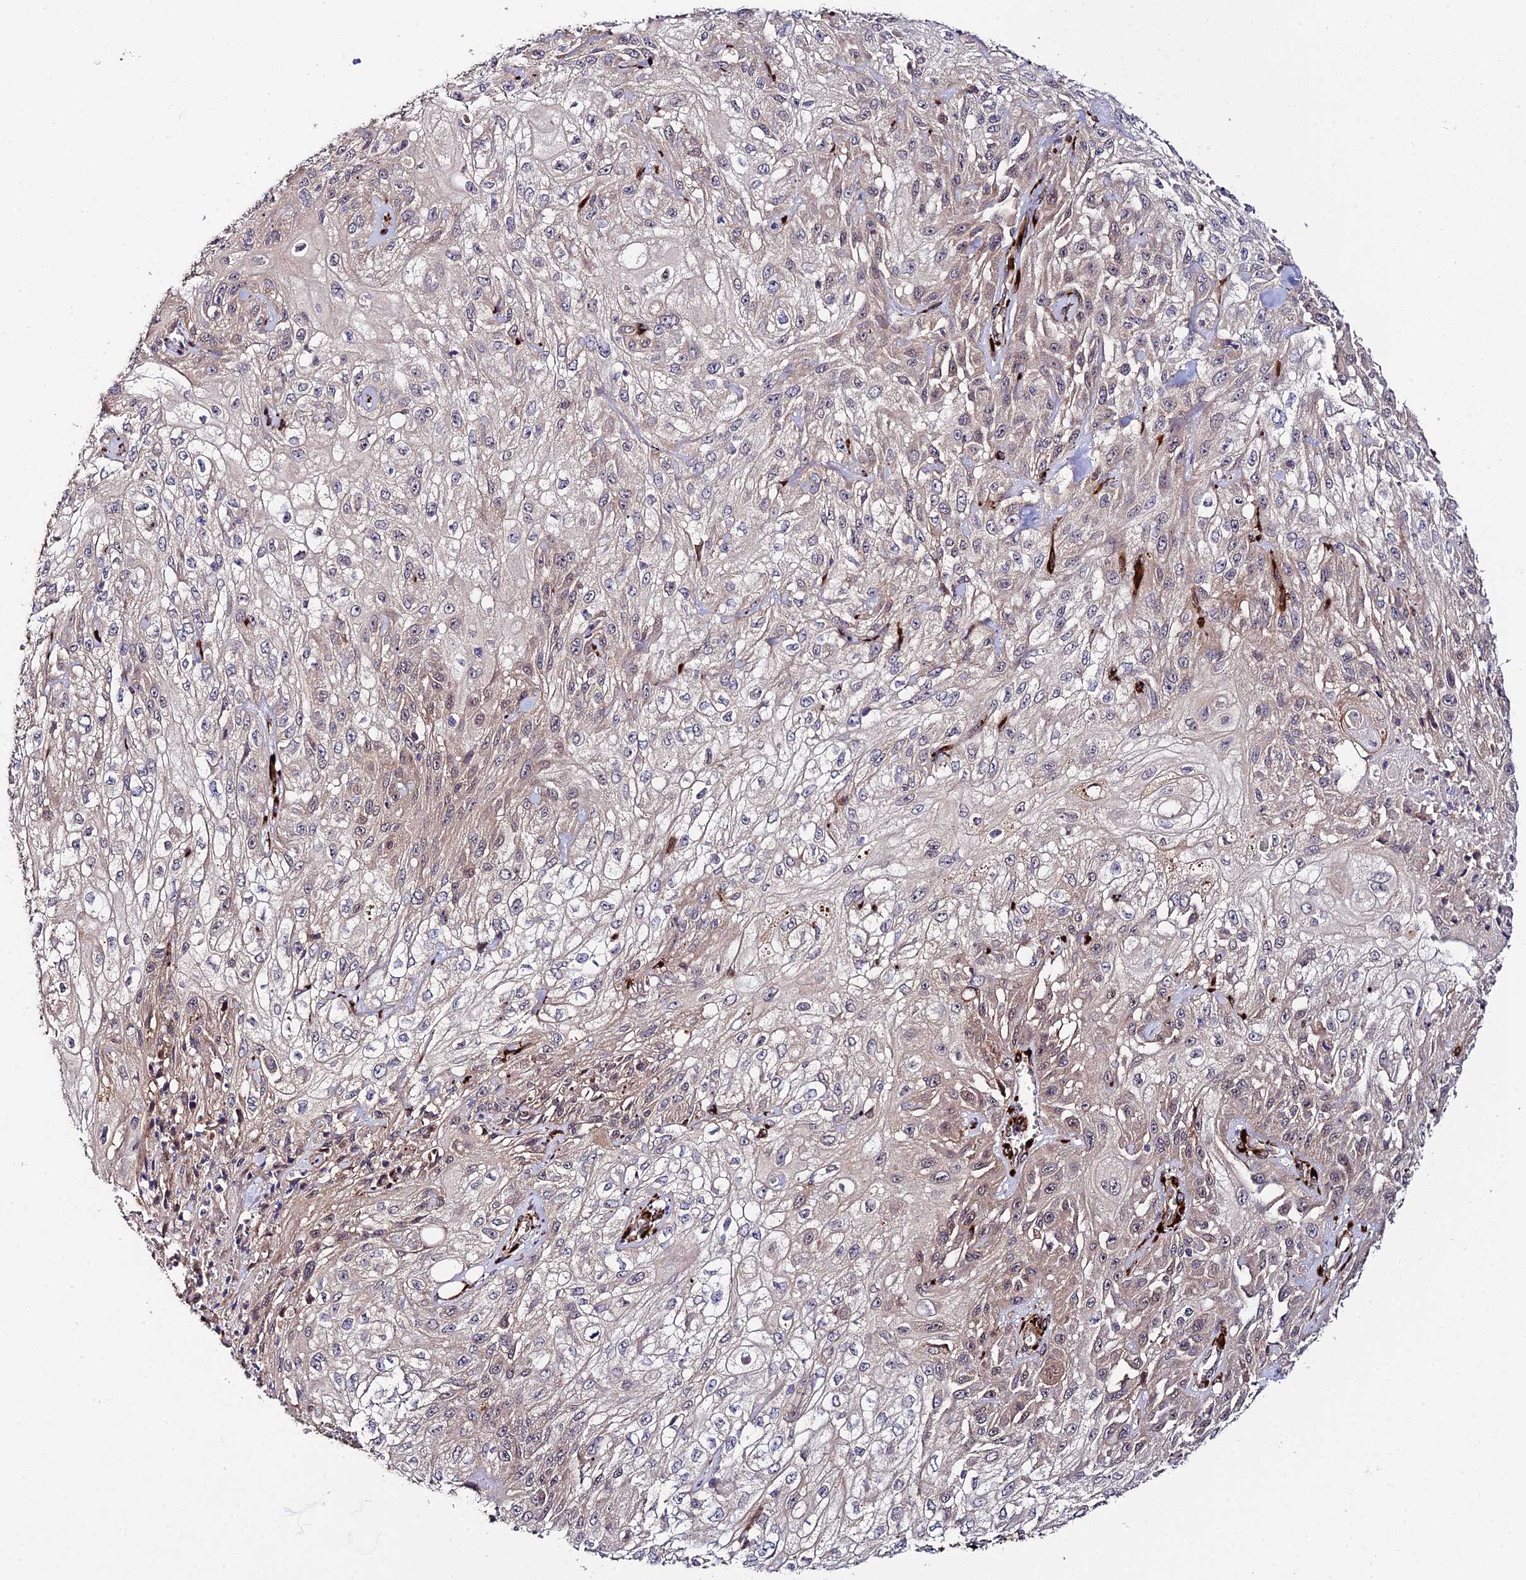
{"staining": {"intensity": "negative", "quantity": "none", "location": "none"}, "tissue": "skin cancer", "cell_type": "Tumor cells", "image_type": "cancer", "snomed": [{"axis": "morphology", "description": "Squamous cell carcinoma, NOS"}, {"axis": "morphology", "description": "Squamous cell carcinoma, metastatic, NOS"}, {"axis": "topography", "description": "Skin"}, {"axis": "topography", "description": "Lymph node"}], "caption": "Immunohistochemistry (IHC) image of skin metastatic squamous cell carcinoma stained for a protein (brown), which reveals no positivity in tumor cells.", "gene": "P3H3", "patient": {"sex": "male", "age": 75}}